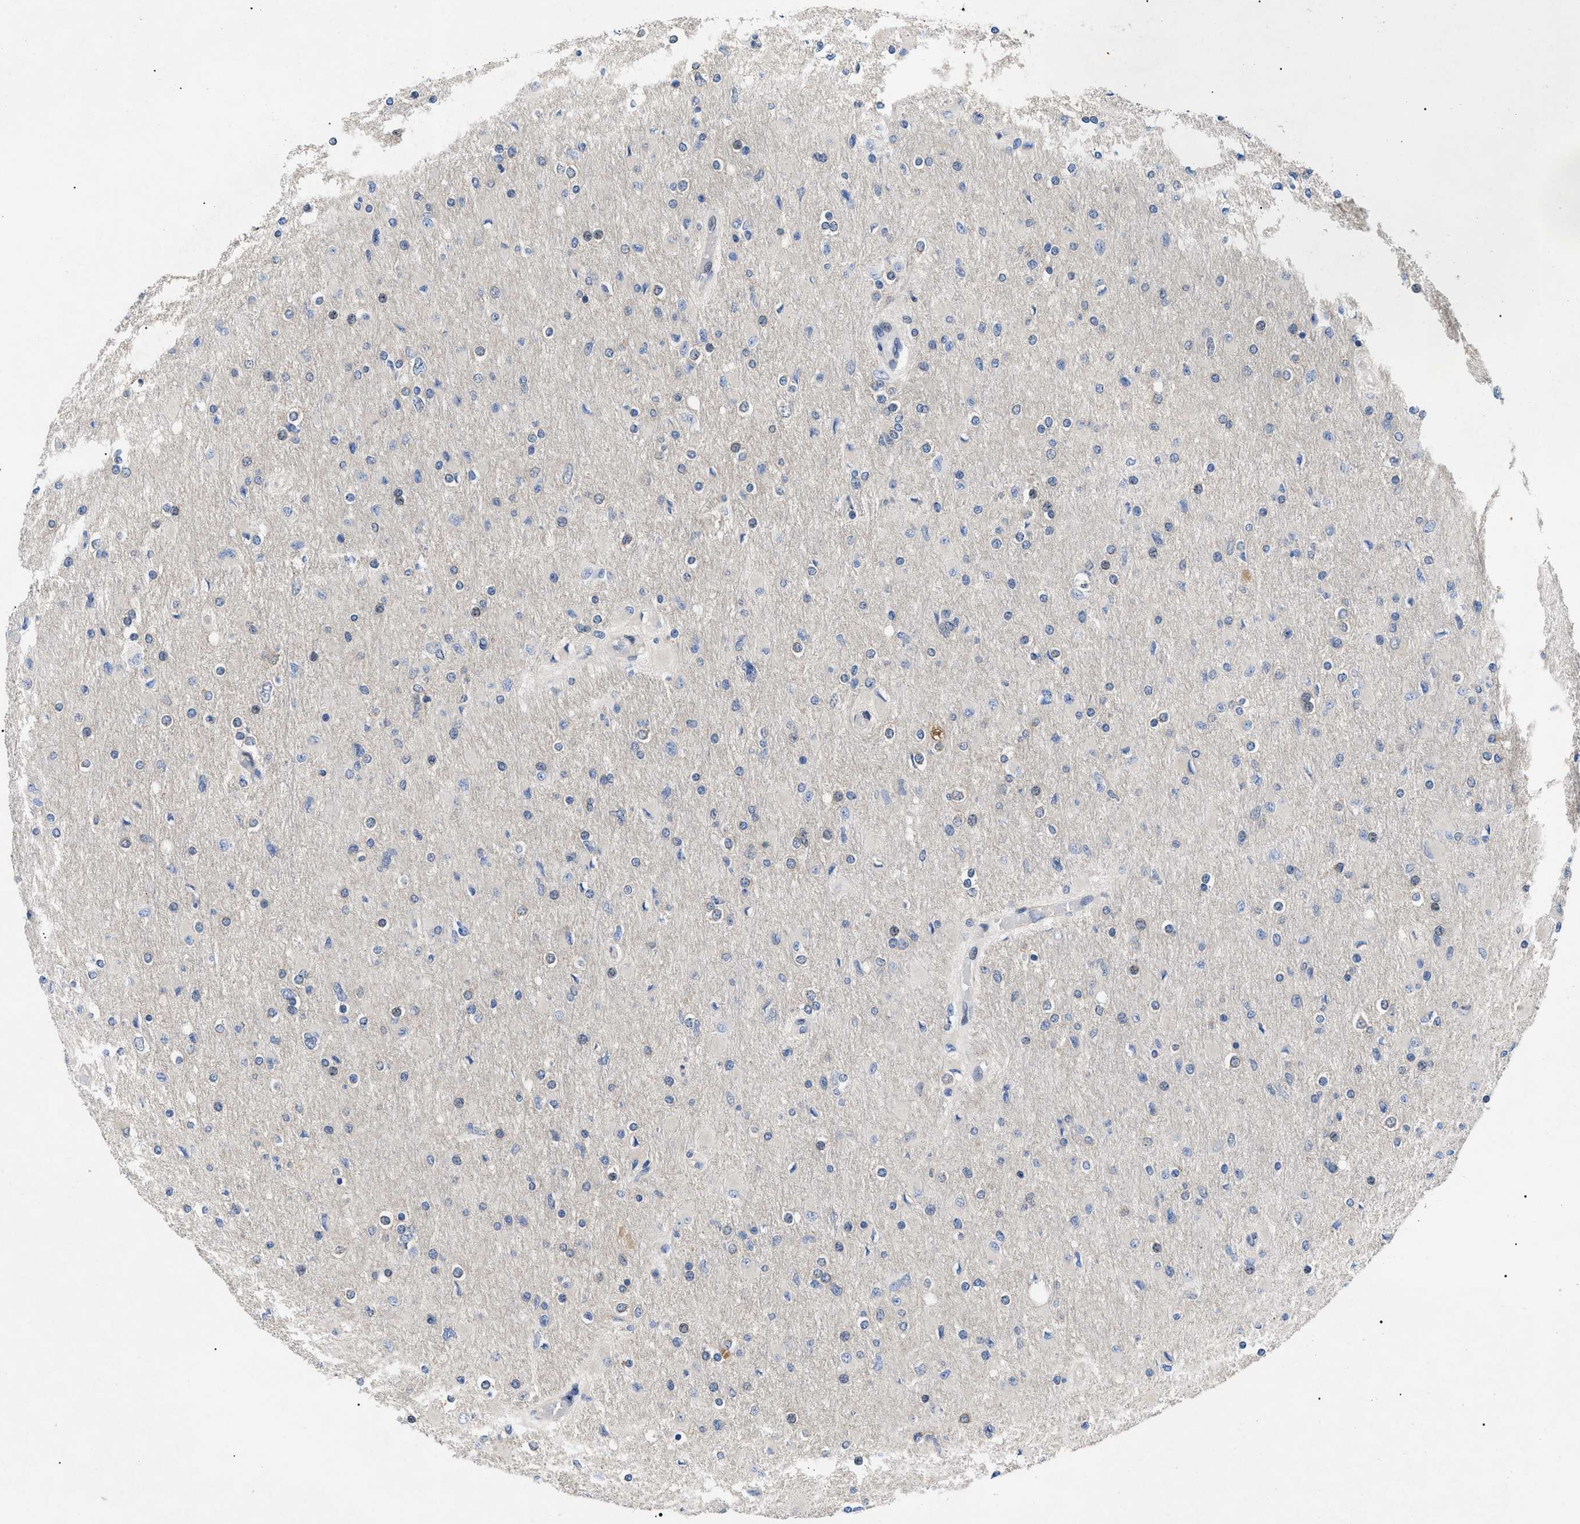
{"staining": {"intensity": "negative", "quantity": "none", "location": "none"}, "tissue": "glioma", "cell_type": "Tumor cells", "image_type": "cancer", "snomed": [{"axis": "morphology", "description": "Glioma, malignant, High grade"}, {"axis": "topography", "description": "Cerebral cortex"}], "caption": "A photomicrograph of glioma stained for a protein demonstrates no brown staining in tumor cells.", "gene": "GARRE1", "patient": {"sex": "female", "age": 36}}